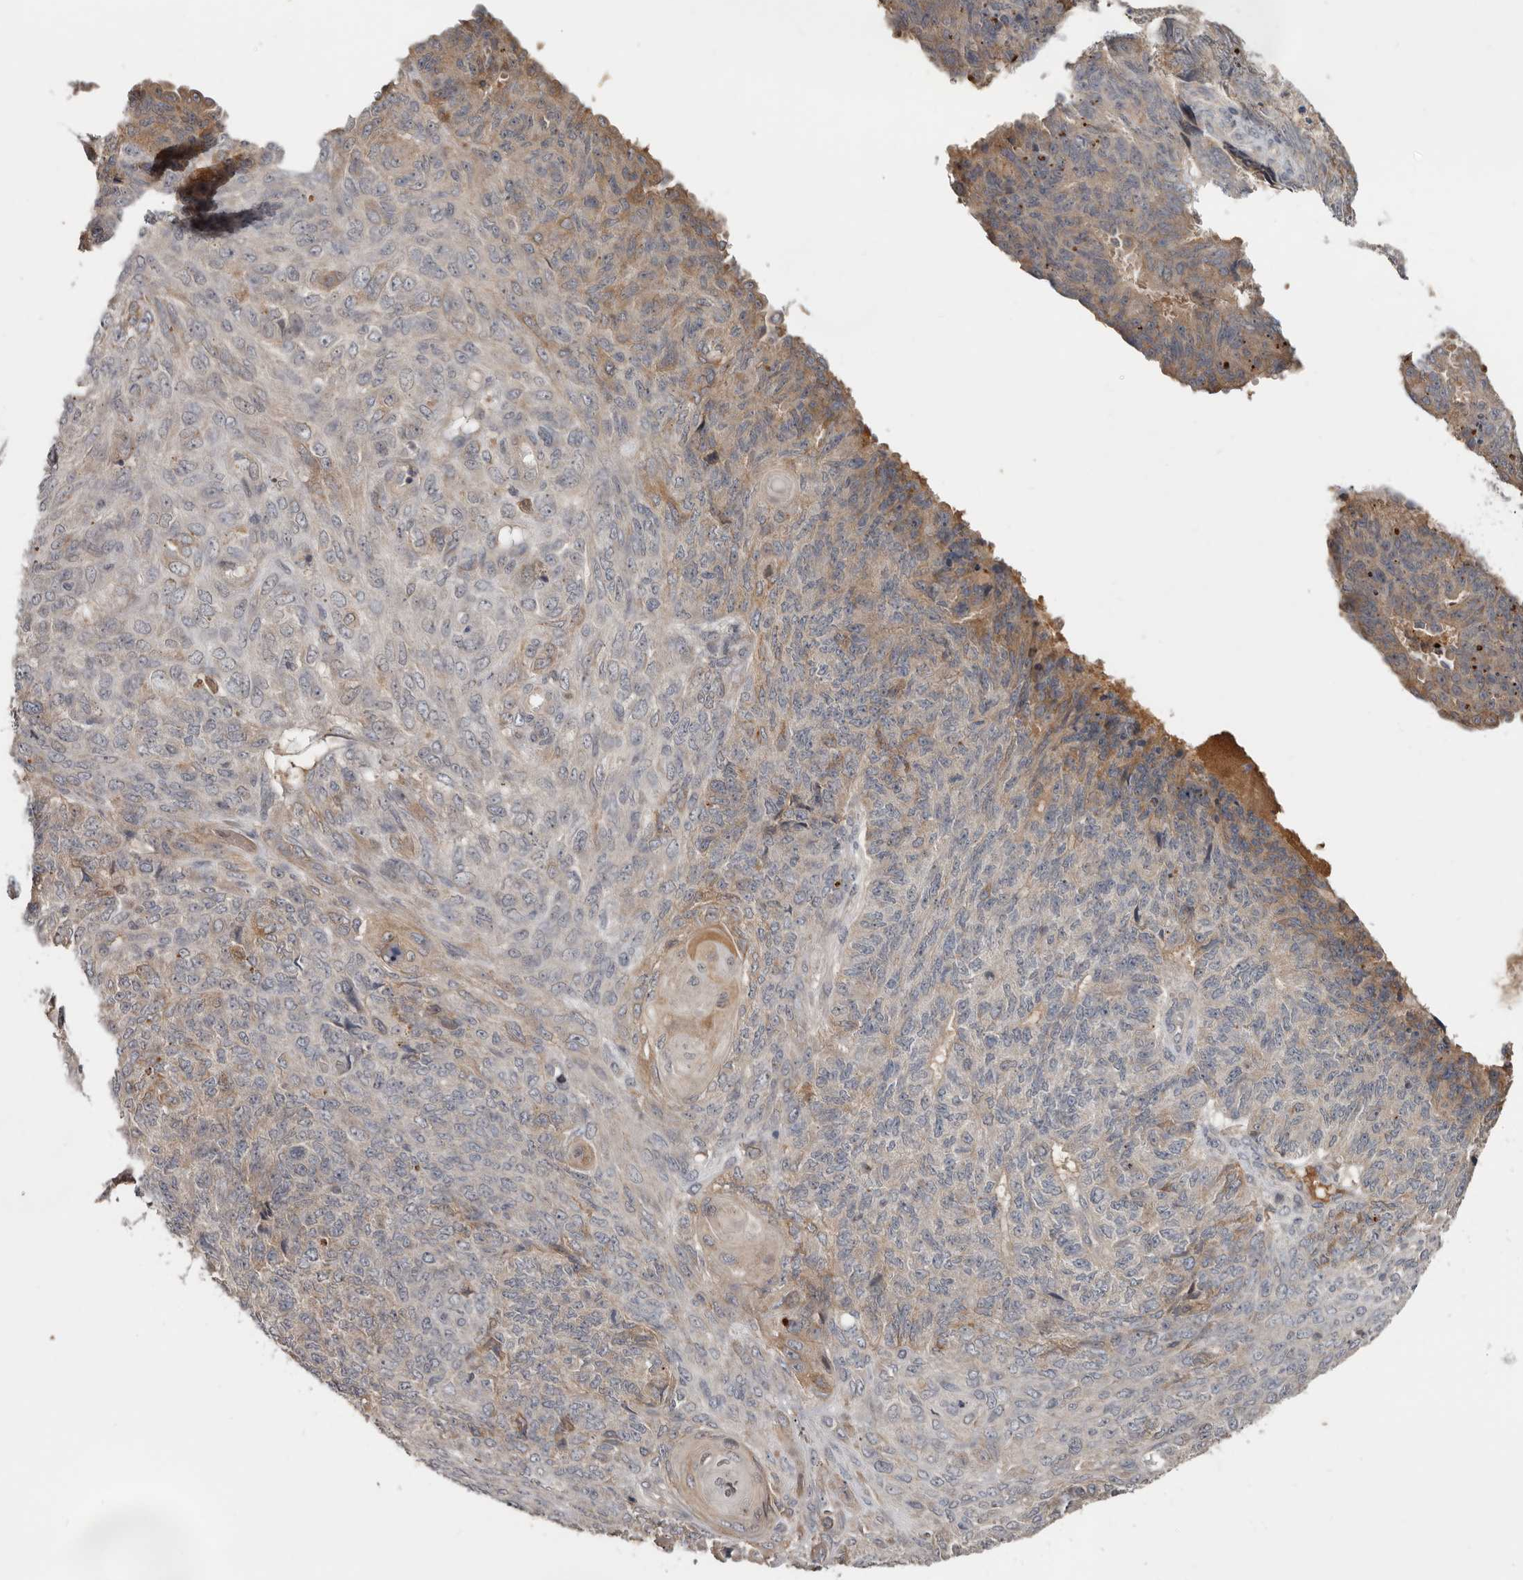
{"staining": {"intensity": "weak", "quantity": "25%-75%", "location": "cytoplasmic/membranous"}, "tissue": "endometrial cancer", "cell_type": "Tumor cells", "image_type": "cancer", "snomed": [{"axis": "morphology", "description": "Adenocarcinoma, NOS"}, {"axis": "topography", "description": "Endometrium"}], "caption": "Adenocarcinoma (endometrial) was stained to show a protein in brown. There is low levels of weak cytoplasmic/membranous positivity in about 25%-75% of tumor cells.", "gene": "NMUR1", "patient": {"sex": "female", "age": 32}}